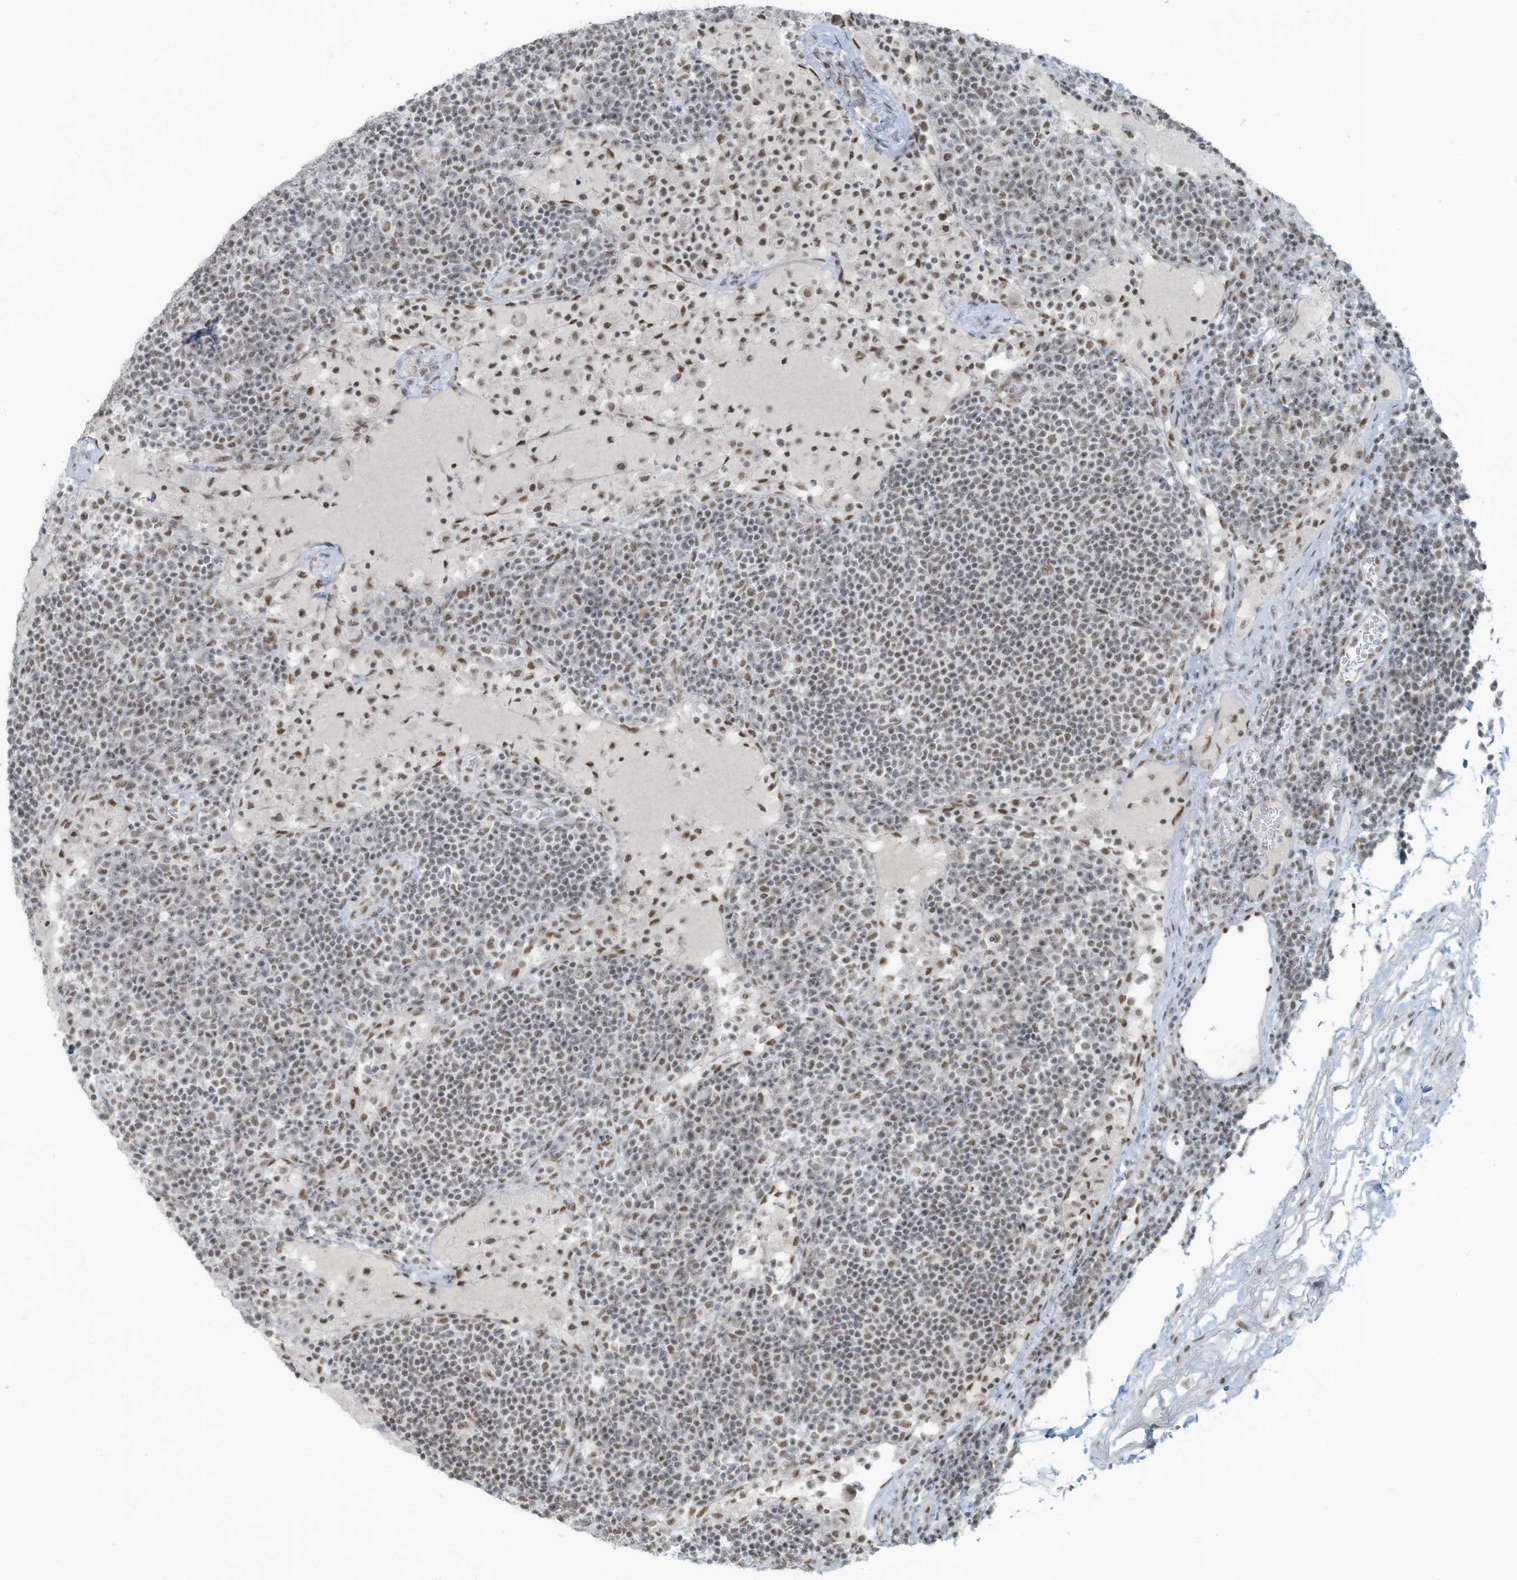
{"staining": {"intensity": "negative", "quantity": "none", "location": "none"}, "tissue": "lymph node", "cell_type": "Germinal center cells", "image_type": "normal", "snomed": [{"axis": "morphology", "description": "Normal tissue, NOS"}, {"axis": "topography", "description": "Lymph node"}], "caption": "High magnification brightfield microscopy of unremarkable lymph node stained with DAB (brown) and counterstained with hematoxylin (blue): germinal center cells show no significant expression. (Immunohistochemistry, brightfield microscopy, high magnification).", "gene": "WRNIP1", "patient": {"sex": "female", "age": 53}}